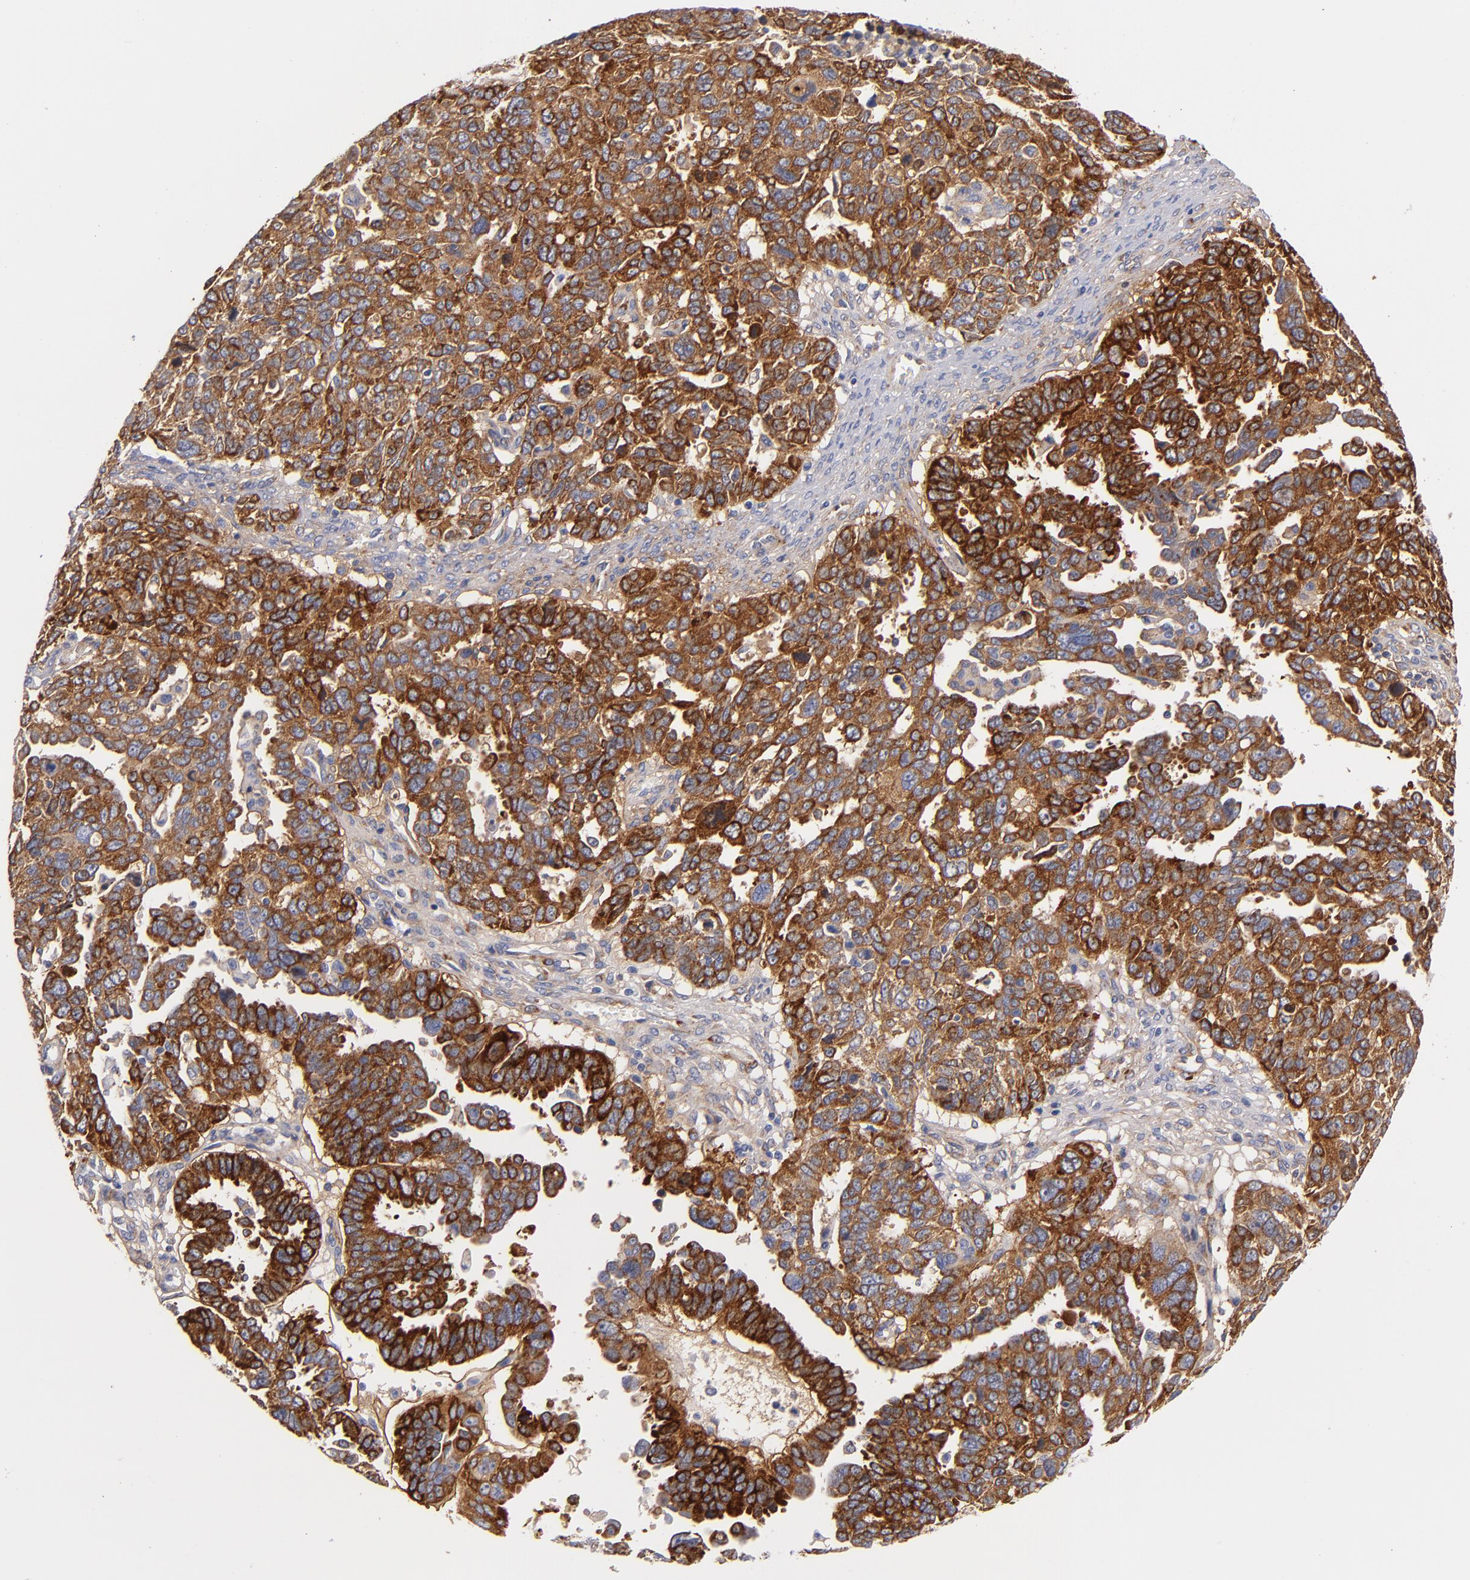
{"staining": {"intensity": "strong", "quantity": ">75%", "location": "cytoplasmic/membranous"}, "tissue": "ovarian cancer", "cell_type": "Tumor cells", "image_type": "cancer", "snomed": [{"axis": "morphology", "description": "Carcinoma, endometroid"}, {"axis": "morphology", "description": "Cystadenocarcinoma, serous, NOS"}, {"axis": "topography", "description": "Ovary"}], "caption": "Ovarian cancer was stained to show a protein in brown. There is high levels of strong cytoplasmic/membranous positivity in about >75% of tumor cells.", "gene": "LAMC1", "patient": {"sex": "female", "age": 45}}